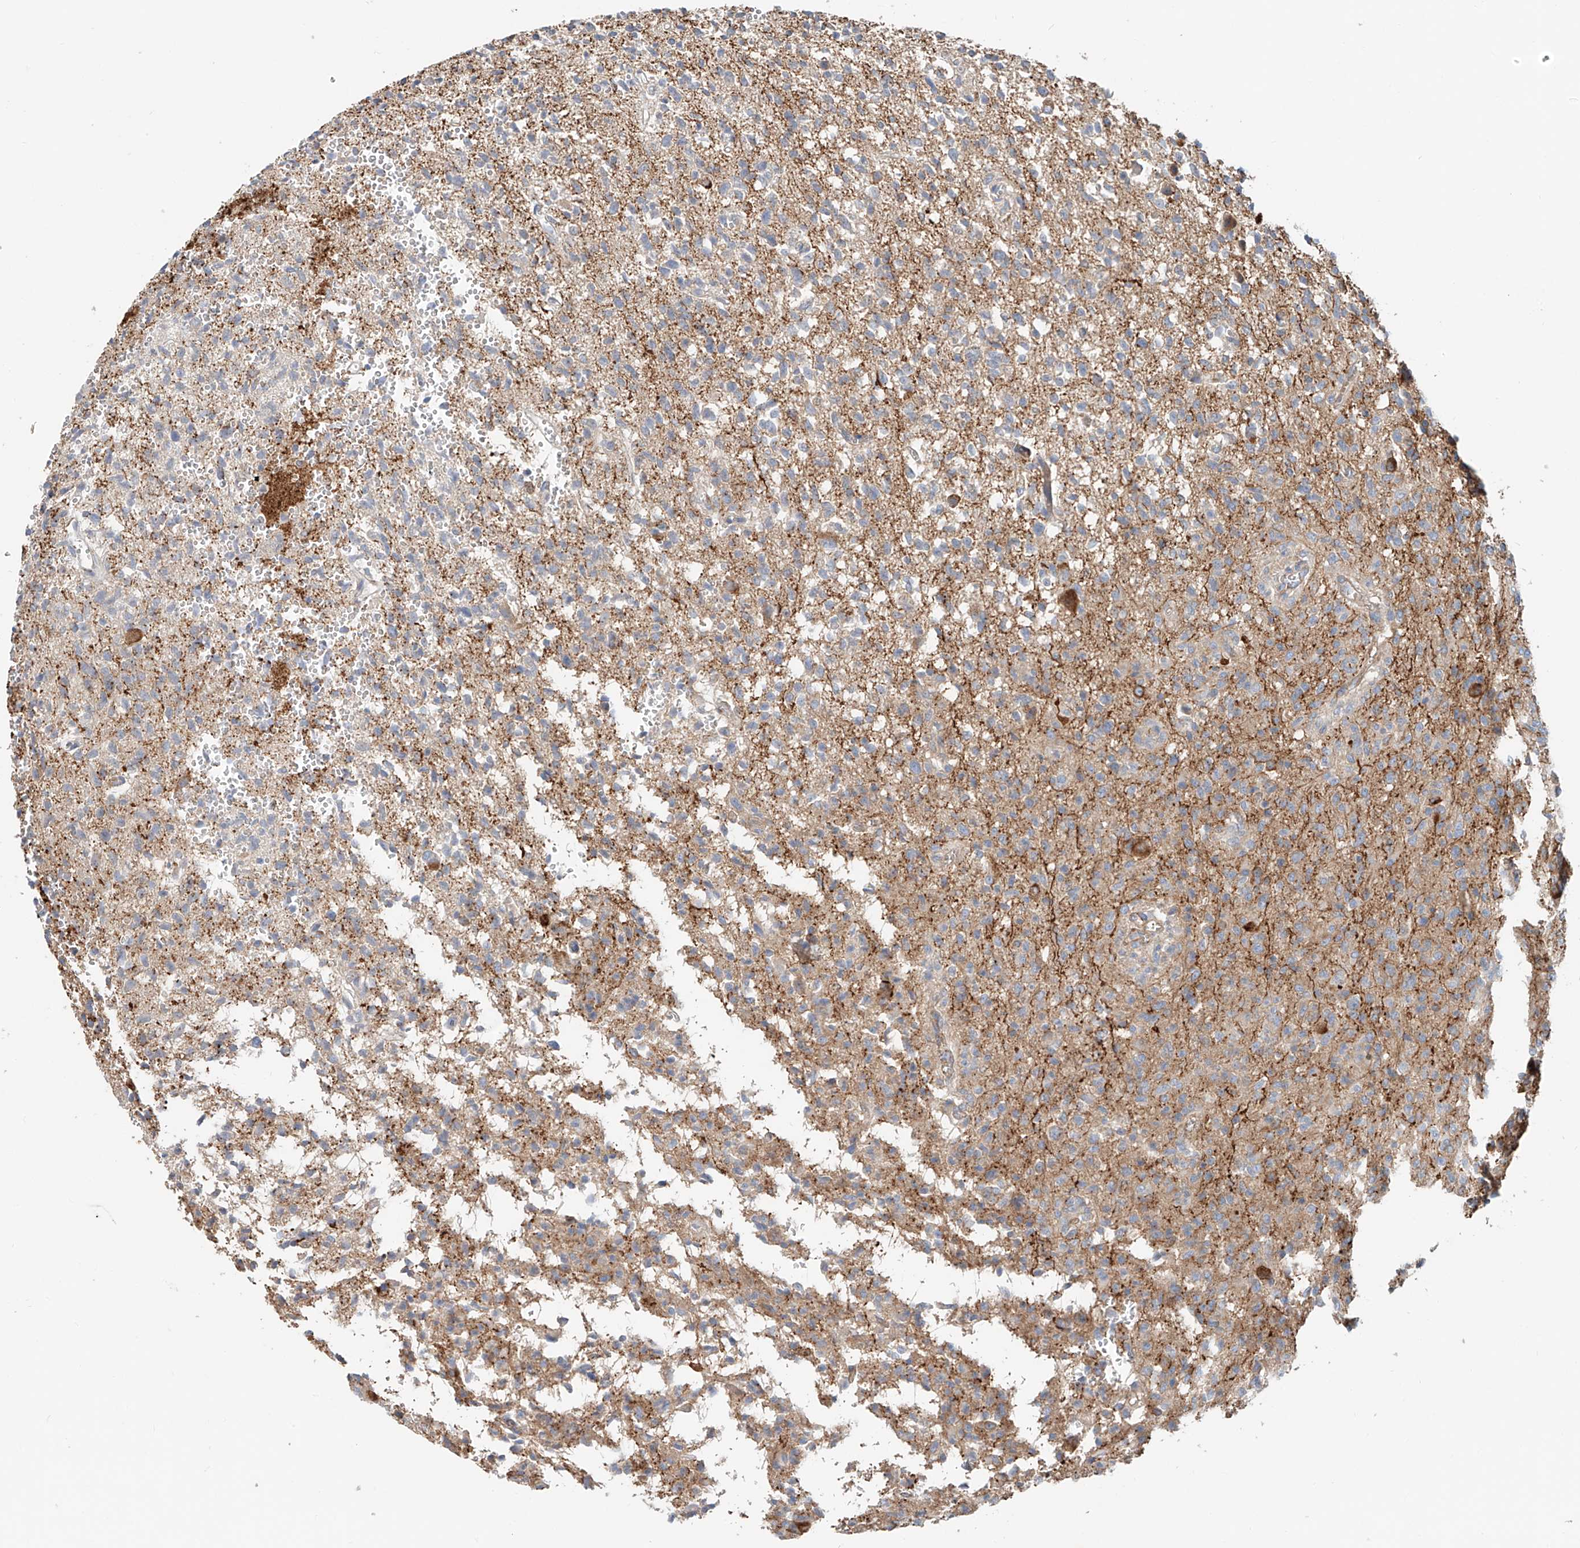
{"staining": {"intensity": "weak", "quantity": "25%-75%", "location": "cytoplasmic/membranous"}, "tissue": "glioma", "cell_type": "Tumor cells", "image_type": "cancer", "snomed": [{"axis": "morphology", "description": "Glioma, malignant, High grade"}, {"axis": "topography", "description": "Brain"}], "caption": "Malignant glioma (high-grade) tissue shows weak cytoplasmic/membranous expression in about 25%-75% of tumor cells", "gene": "SNAP29", "patient": {"sex": "female", "age": 57}}